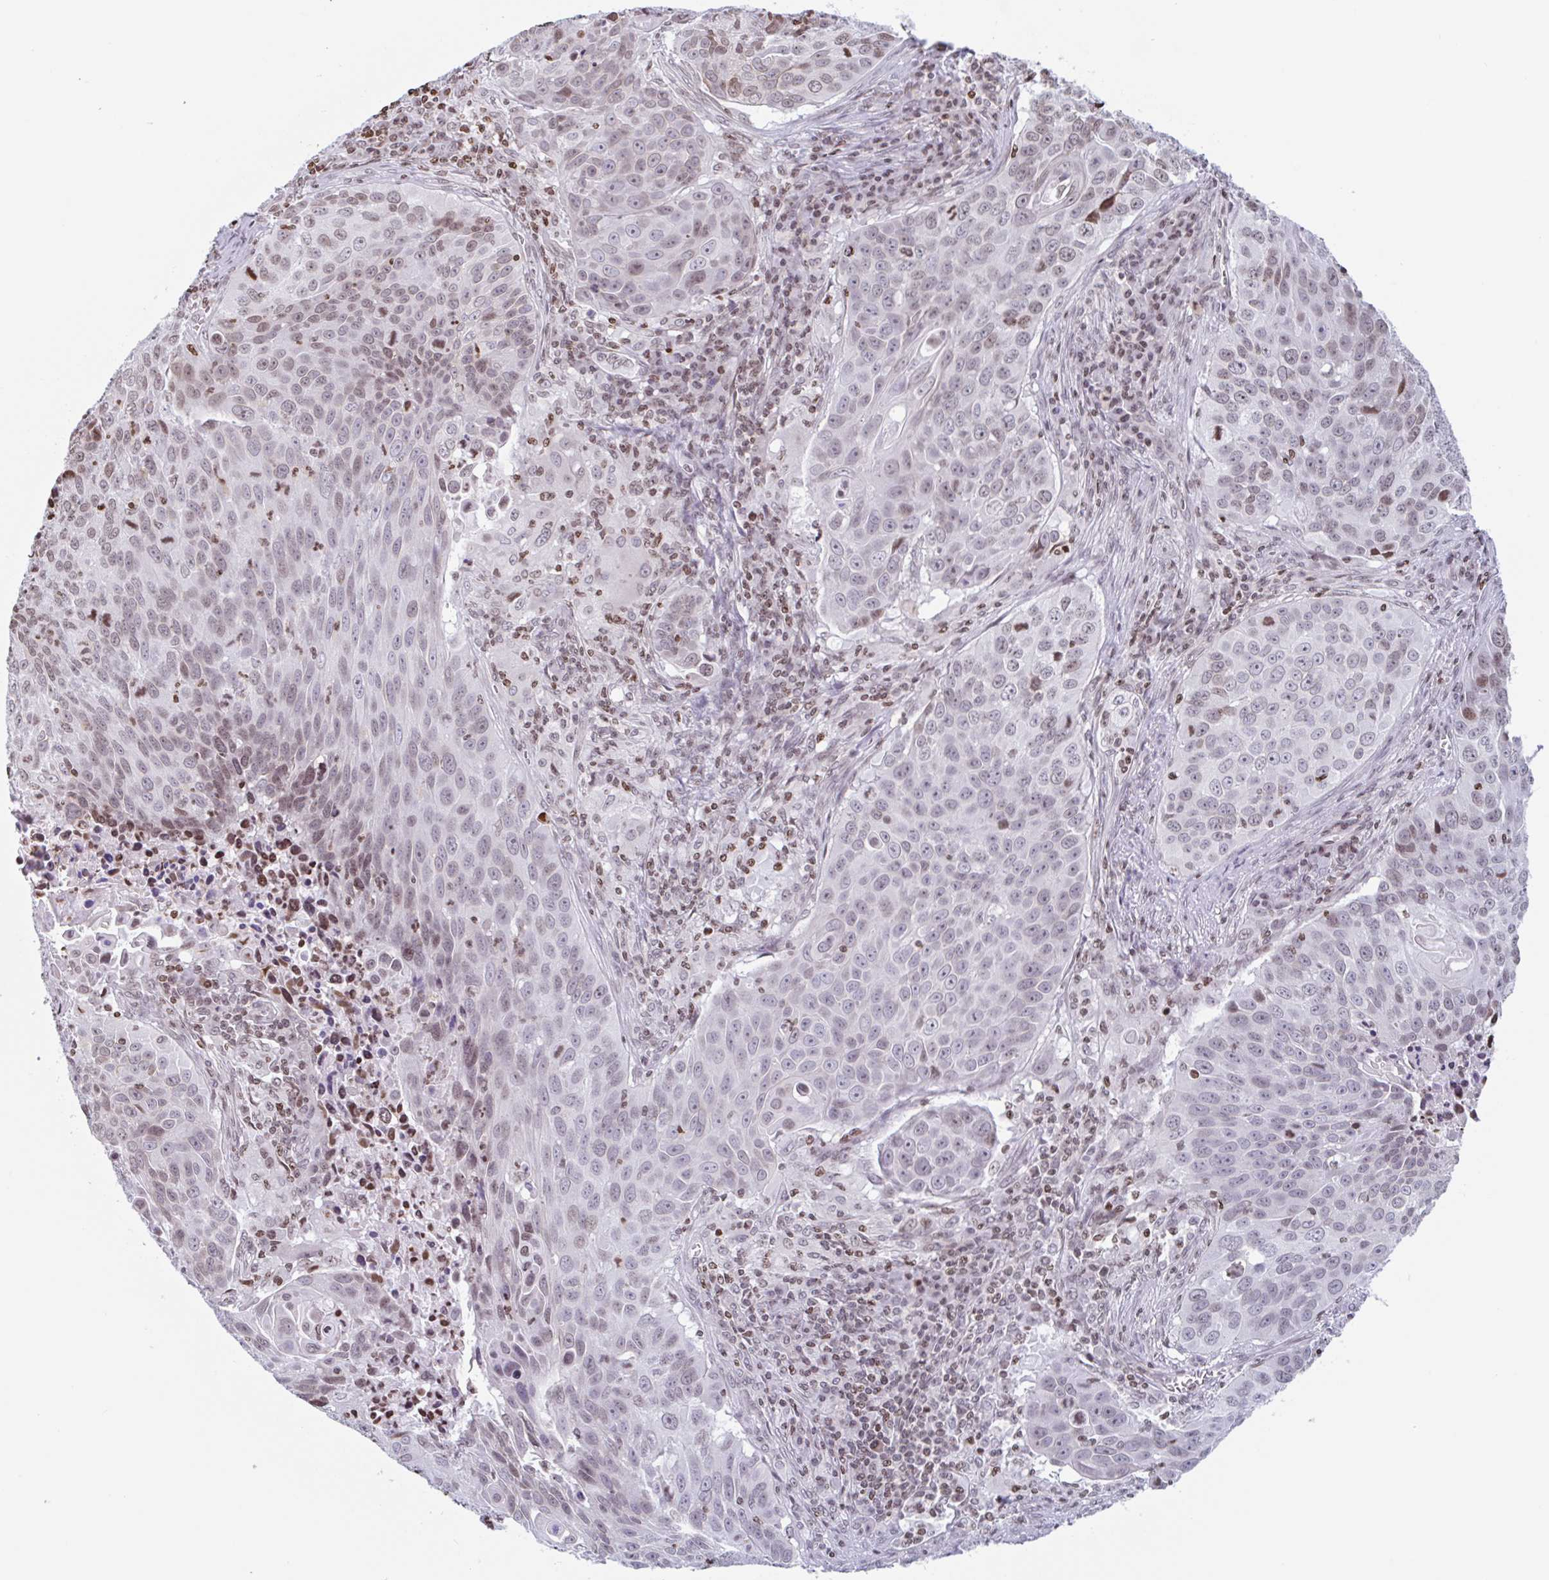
{"staining": {"intensity": "weak", "quantity": ">75%", "location": "nuclear"}, "tissue": "lung cancer", "cell_type": "Tumor cells", "image_type": "cancer", "snomed": [{"axis": "morphology", "description": "Squamous cell carcinoma, NOS"}, {"axis": "topography", "description": "Lung"}], "caption": "This is a photomicrograph of immunohistochemistry (IHC) staining of lung cancer (squamous cell carcinoma), which shows weak positivity in the nuclear of tumor cells.", "gene": "NOL6", "patient": {"sex": "male", "age": 78}}